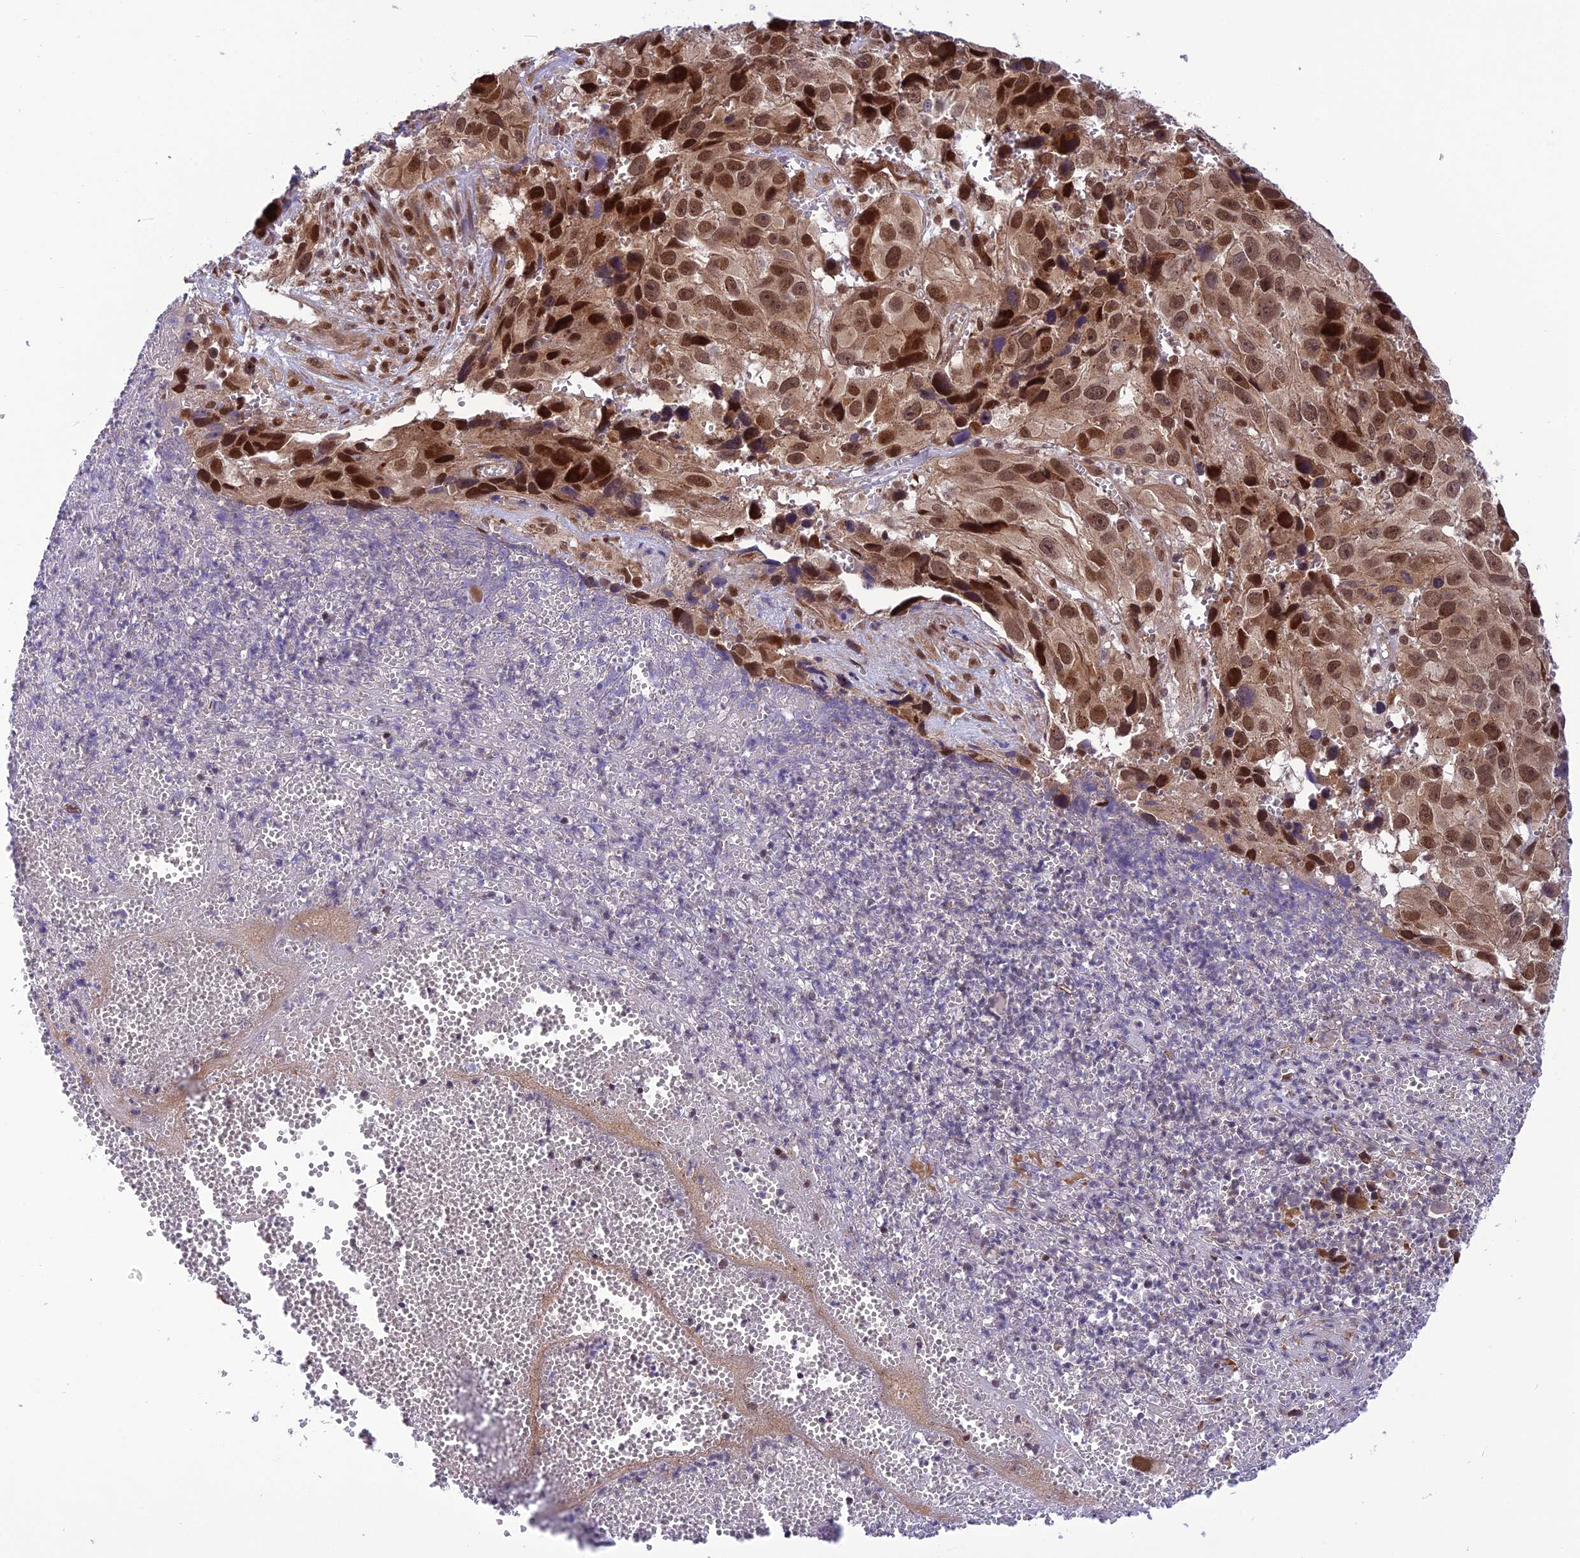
{"staining": {"intensity": "strong", "quantity": ">75%", "location": "nuclear"}, "tissue": "melanoma", "cell_type": "Tumor cells", "image_type": "cancer", "snomed": [{"axis": "morphology", "description": "Malignant melanoma, NOS"}, {"axis": "topography", "description": "Skin"}], "caption": "DAB immunohistochemical staining of human malignant melanoma reveals strong nuclear protein staining in about >75% of tumor cells. (brown staining indicates protein expression, while blue staining denotes nuclei).", "gene": "RTRAF", "patient": {"sex": "male", "age": 84}}